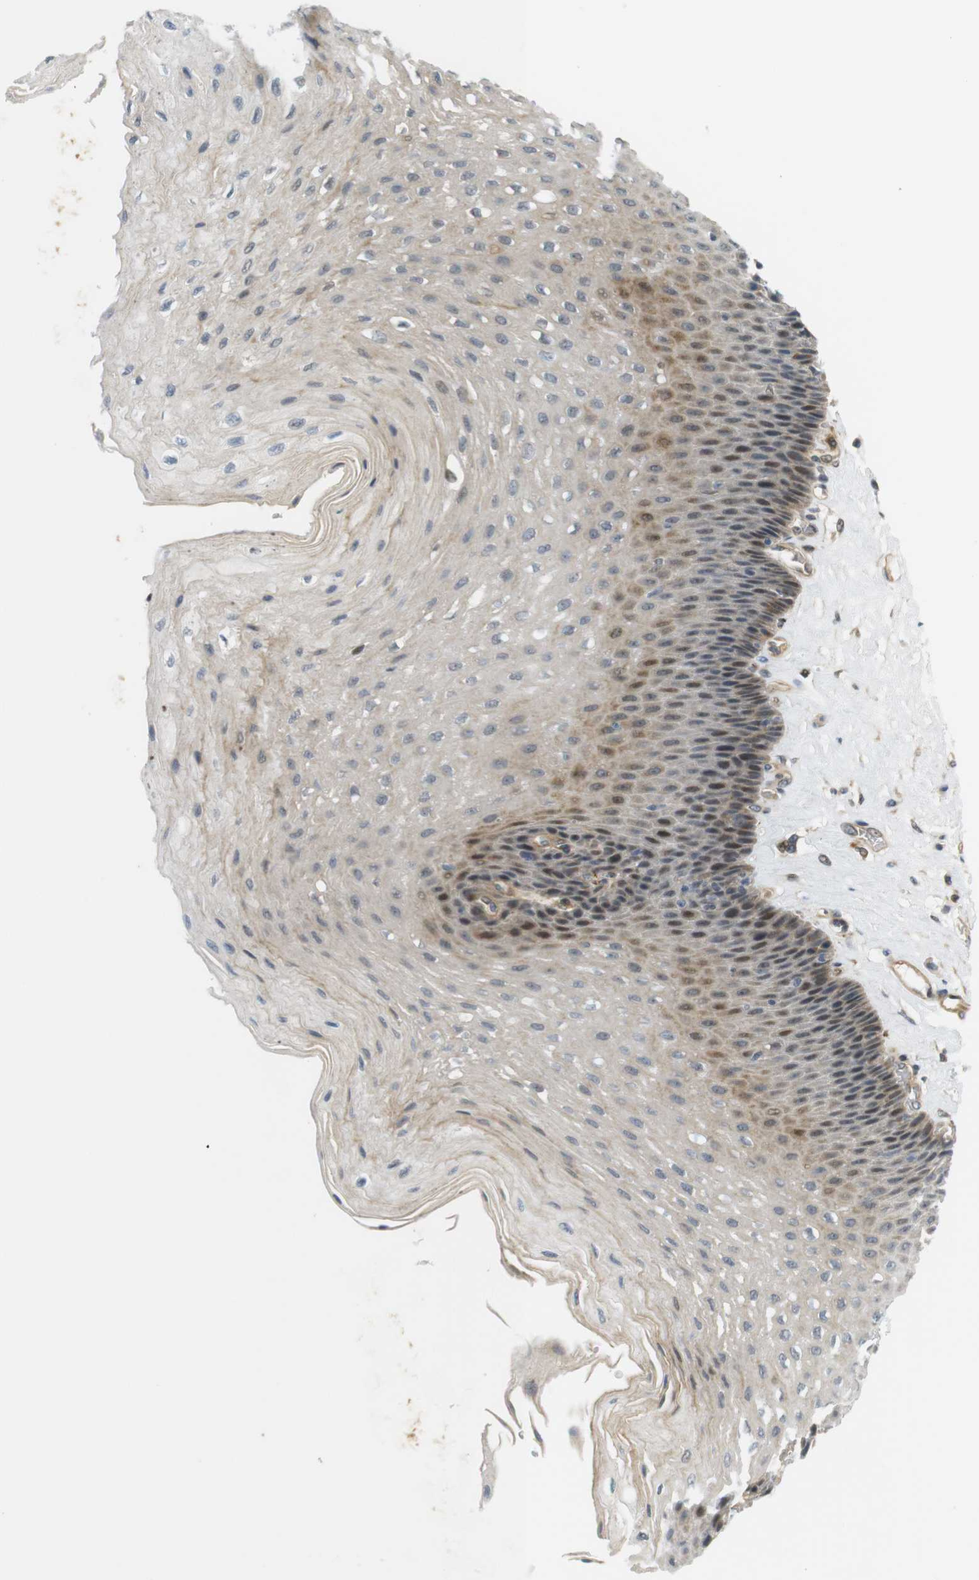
{"staining": {"intensity": "moderate", "quantity": "<25%", "location": "cytoplasmic/membranous"}, "tissue": "esophagus", "cell_type": "Squamous epithelial cells", "image_type": "normal", "snomed": [{"axis": "morphology", "description": "Normal tissue, NOS"}, {"axis": "topography", "description": "Esophagus"}], "caption": "Protein expression analysis of benign human esophagus reveals moderate cytoplasmic/membranous positivity in approximately <25% of squamous epithelial cells. (DAB (3,3'-diaminobenzidine) = brown stain, brightfield microscopy at high magnification).", "gene": "TSPAN9", "patient": {"sex": "female", "age": 72}}